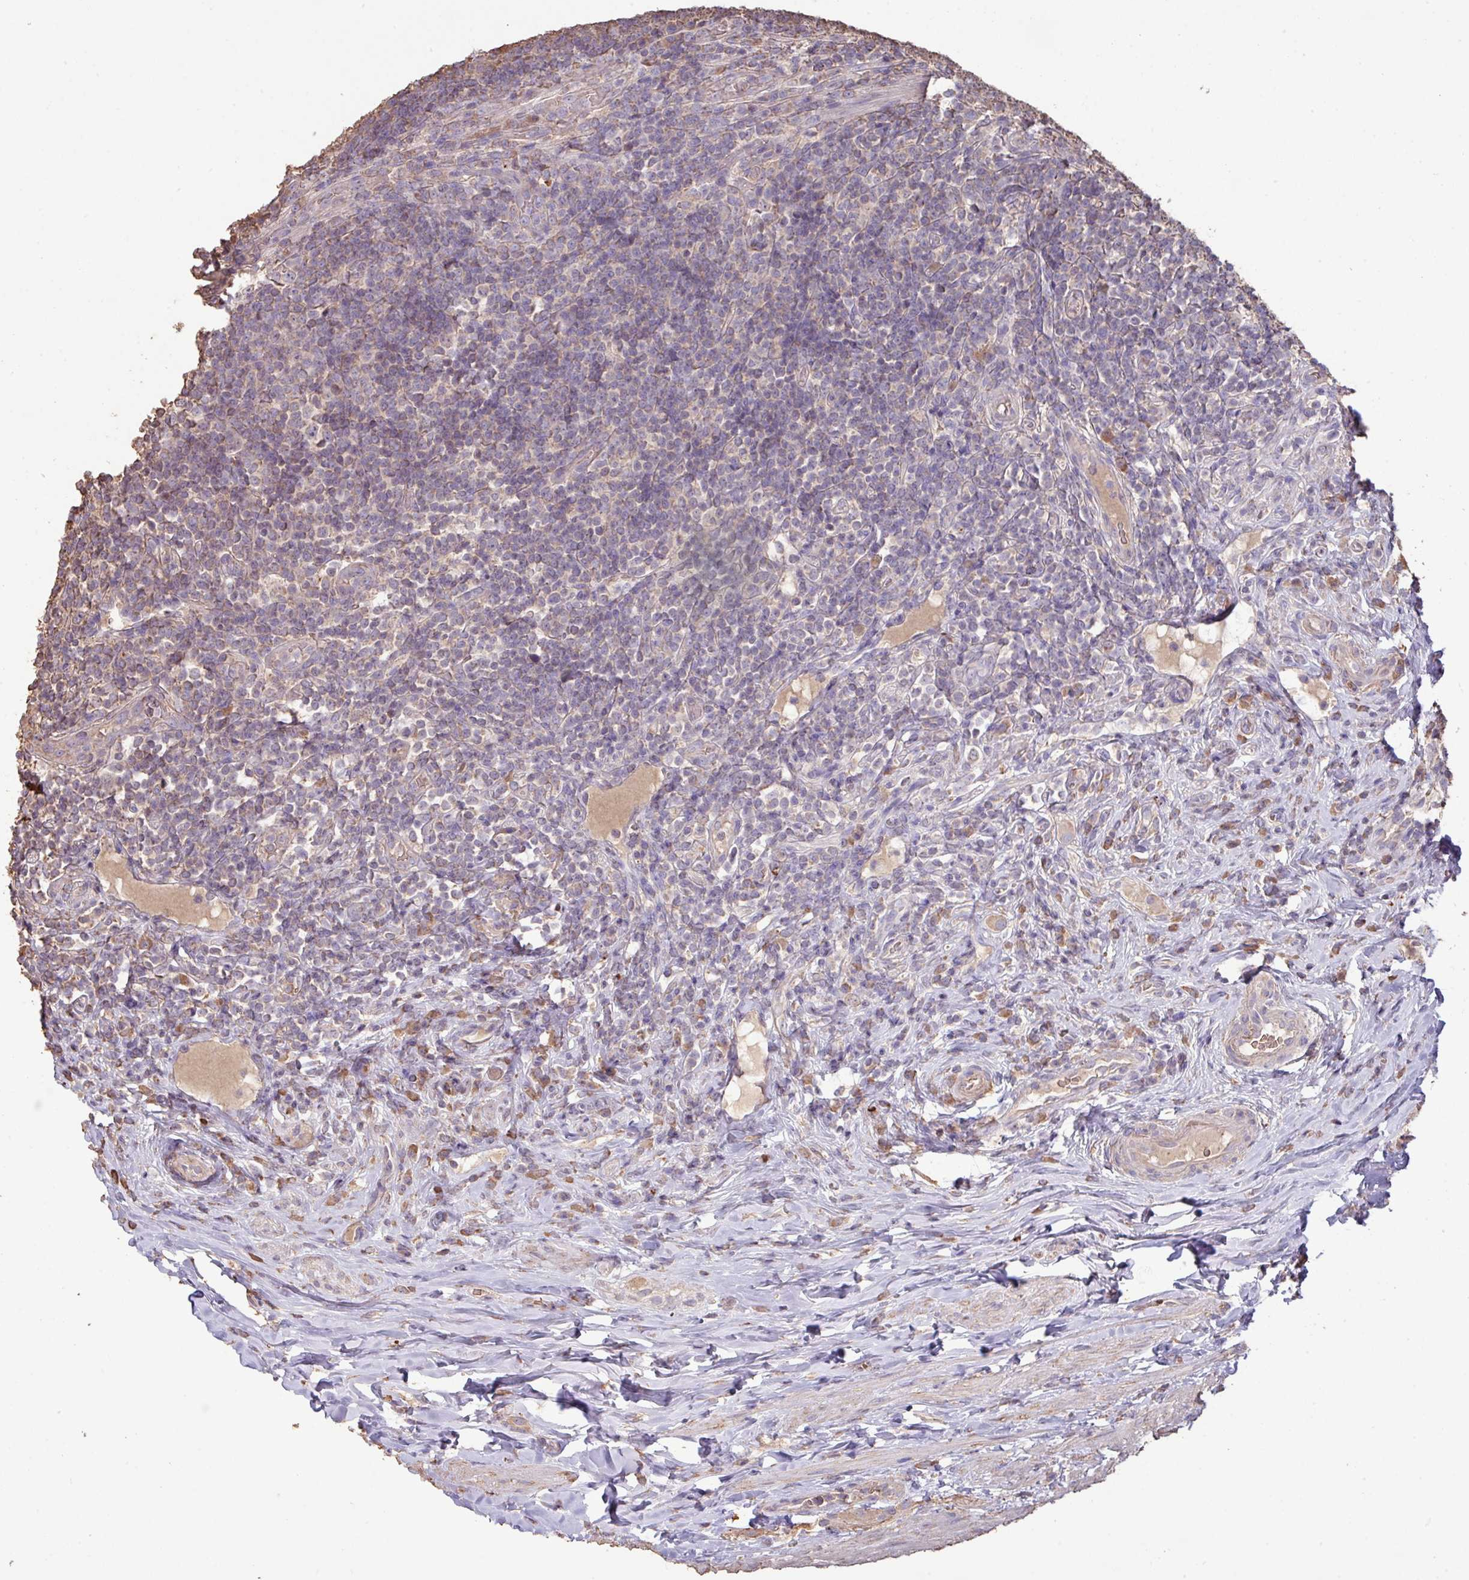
{"staining": {"intensity": "moderate", "quantity": ">75%", "location": "cytoplasmic/membranous"}, "tissue": "appendix", "cell_type": "Glandular cells", "image_type": "normal", "snomed": [{"axis": "morphology", "description": "Normal tissue, NOS"}, {"axis": "topography", "description": "Appendix"}], "caption": "An immunohistochemistry (IHC) image of unremarkable tissue is shown. Protein staining in brown shows moderate cytoplasmic/membranous positivity in appendix within glandular cells. (IHC, brightfield microscopy, high magnification).", "gene": "CAMK2A", "patient": {"sex": "female", "age": 43}}